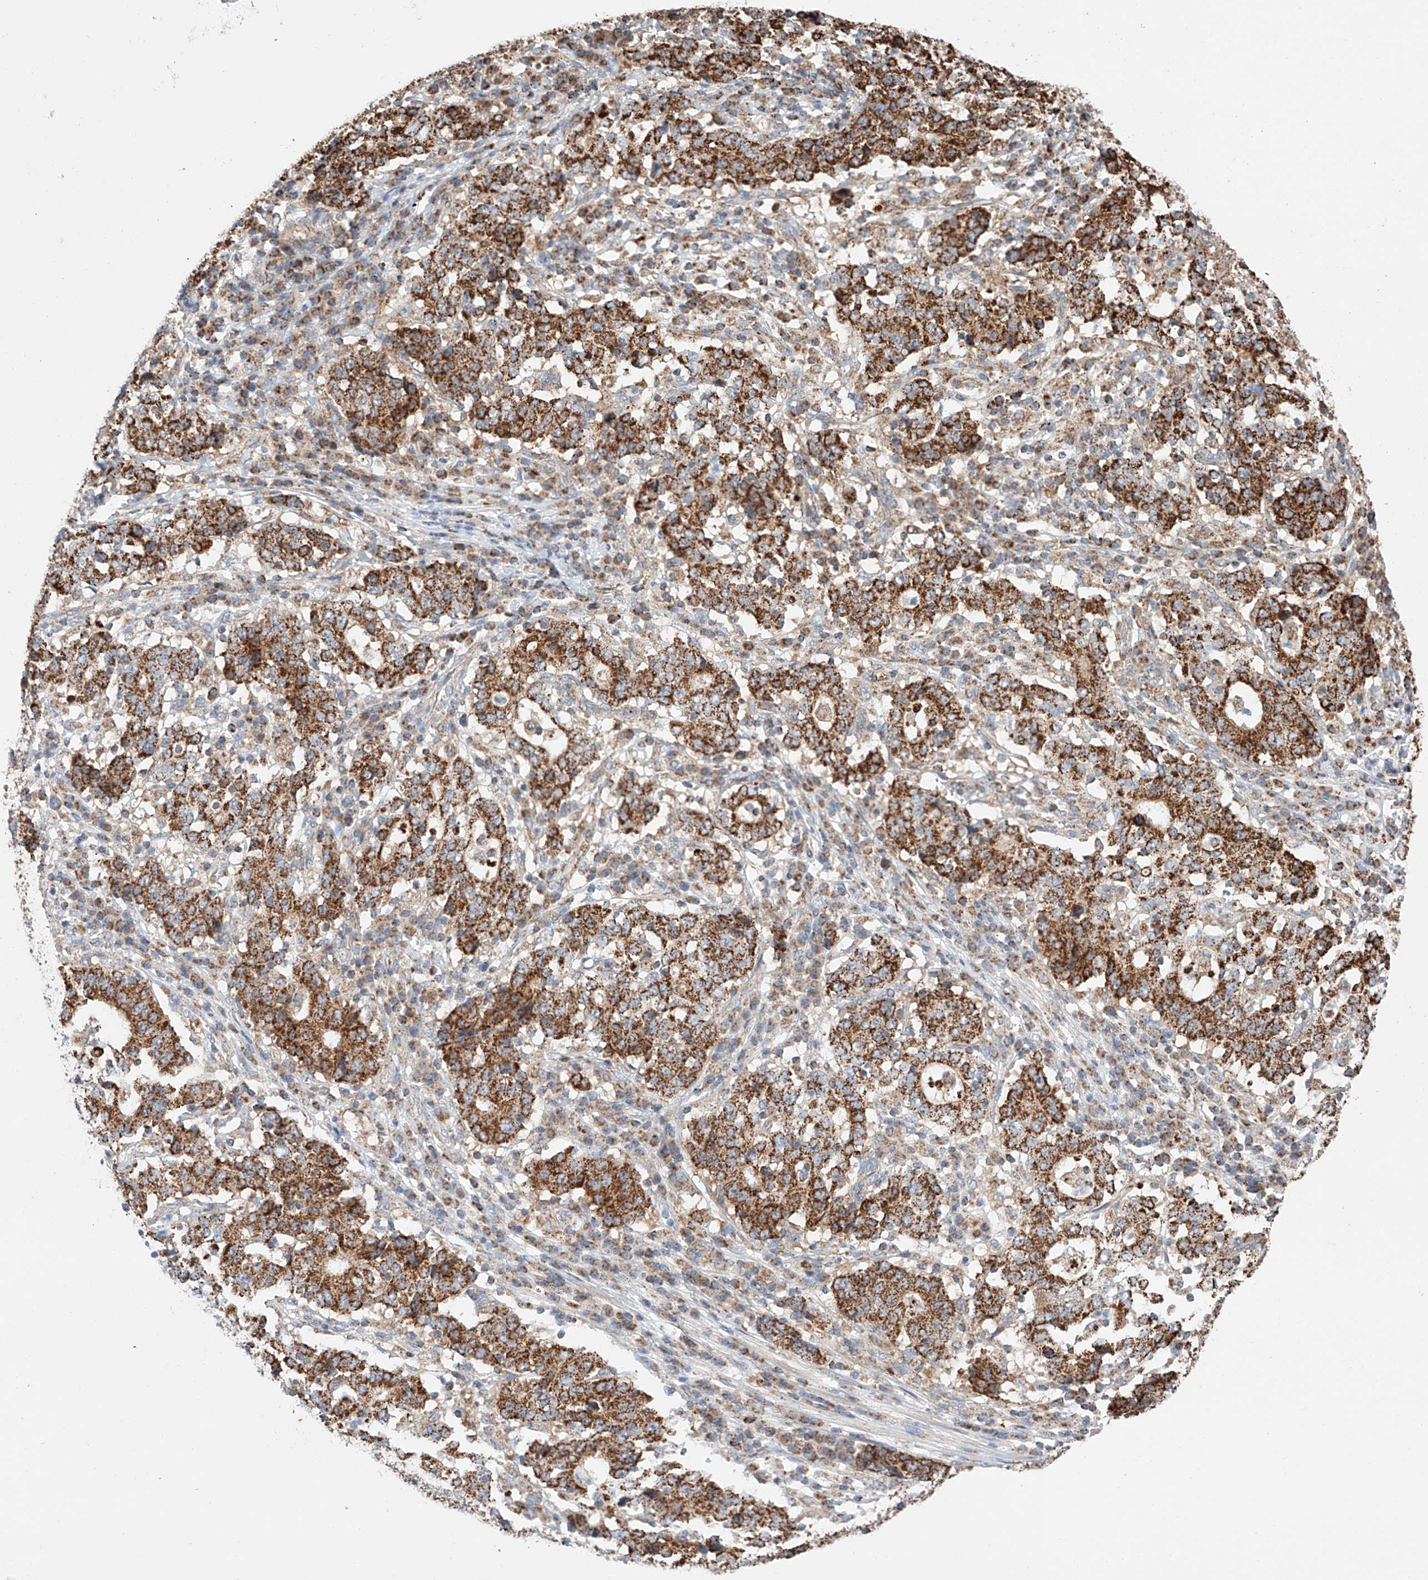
{"staining": {"intensity": "strong", "quantity": ">75%", "location": "cytoplasmic/membranous"}, "tissue": "stomach cancer", "cell_type": "Tumor cells", "image_type": "cancer", "snomed": [{"axis": "morphology", "description": "Adenocarcinoma, NOS"}, {"axis": "topography", "description": "Stomach"}], "caption": "This photomicrograph exhibits immunohistochemistry (IHC) staining of stomach cancer, with high strong cytoplasmic/membranous expression in approximately >75% of tumor cells.", "gene": "KTI12", "patient": {"sex": "male", "age": 59}}